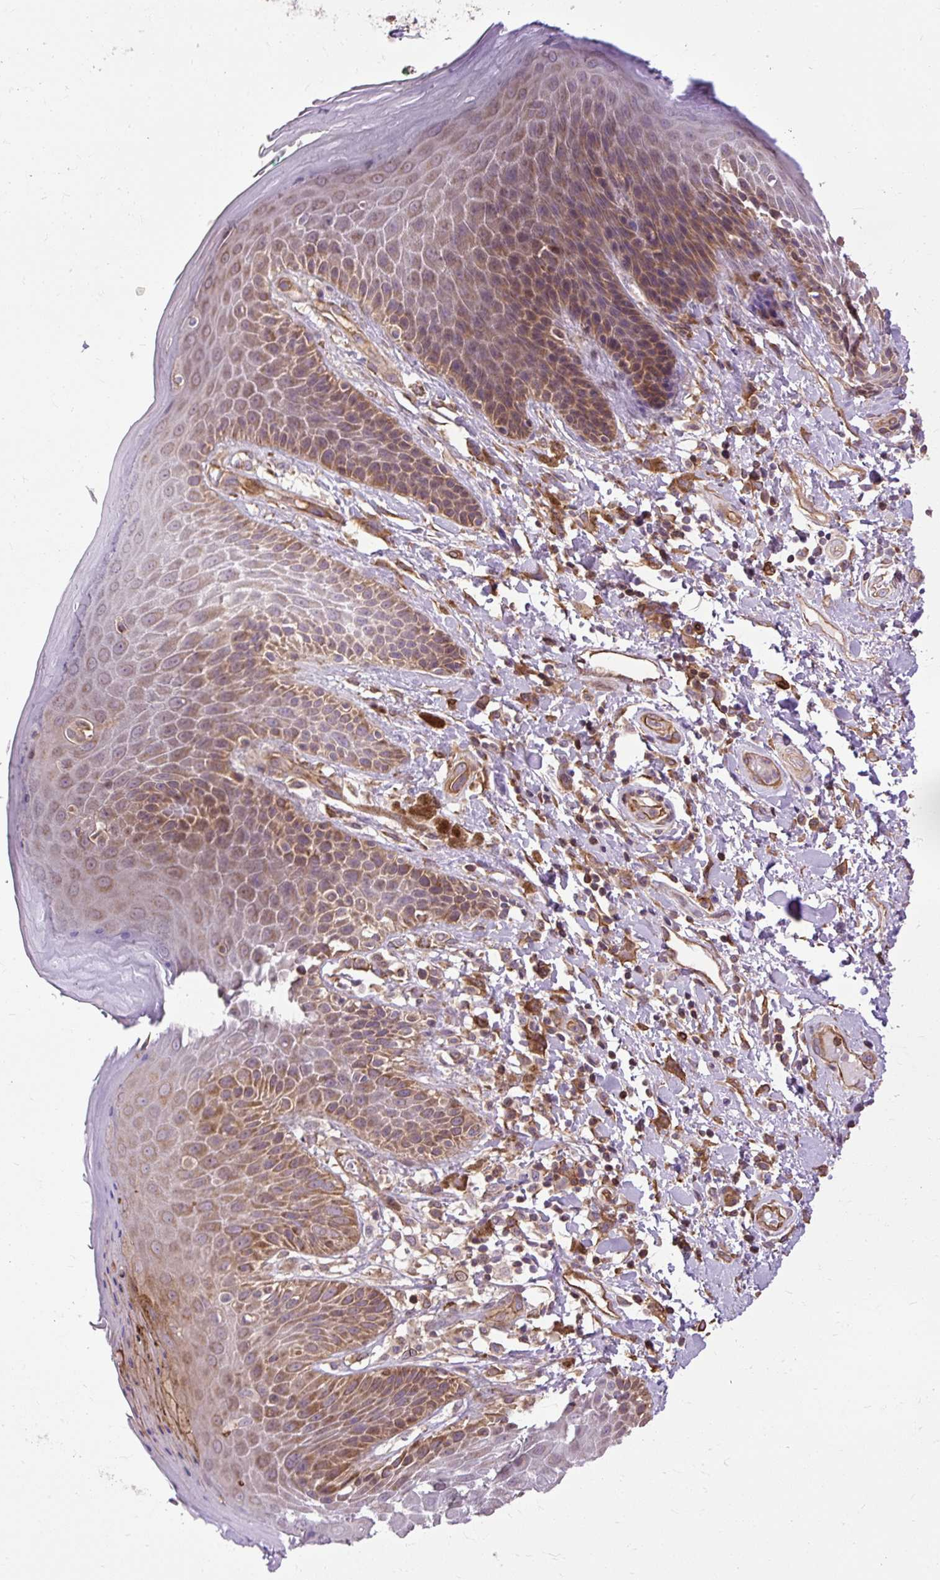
{"staining": {"intensity": "moderate", "quantity": "25%-75%", "location": "cytoplasmic/membranous"}, "tissue": "skin", "cell_type": "Epidermal cells", "image_type": "normal", "snomed": [{"axis": "morphology", "description": "Normal tissue, NOS"}, {"axis": "topography", "description": "Peripheral nerve tissue"}], "caption": "Unremarkable skin demonstrates moderate cytoplasmic/membranous positivity in approximately 25%-75% of epidermal cells.", "gene": "FLRT1", "patient": {"sex": "male", "age": 51}}